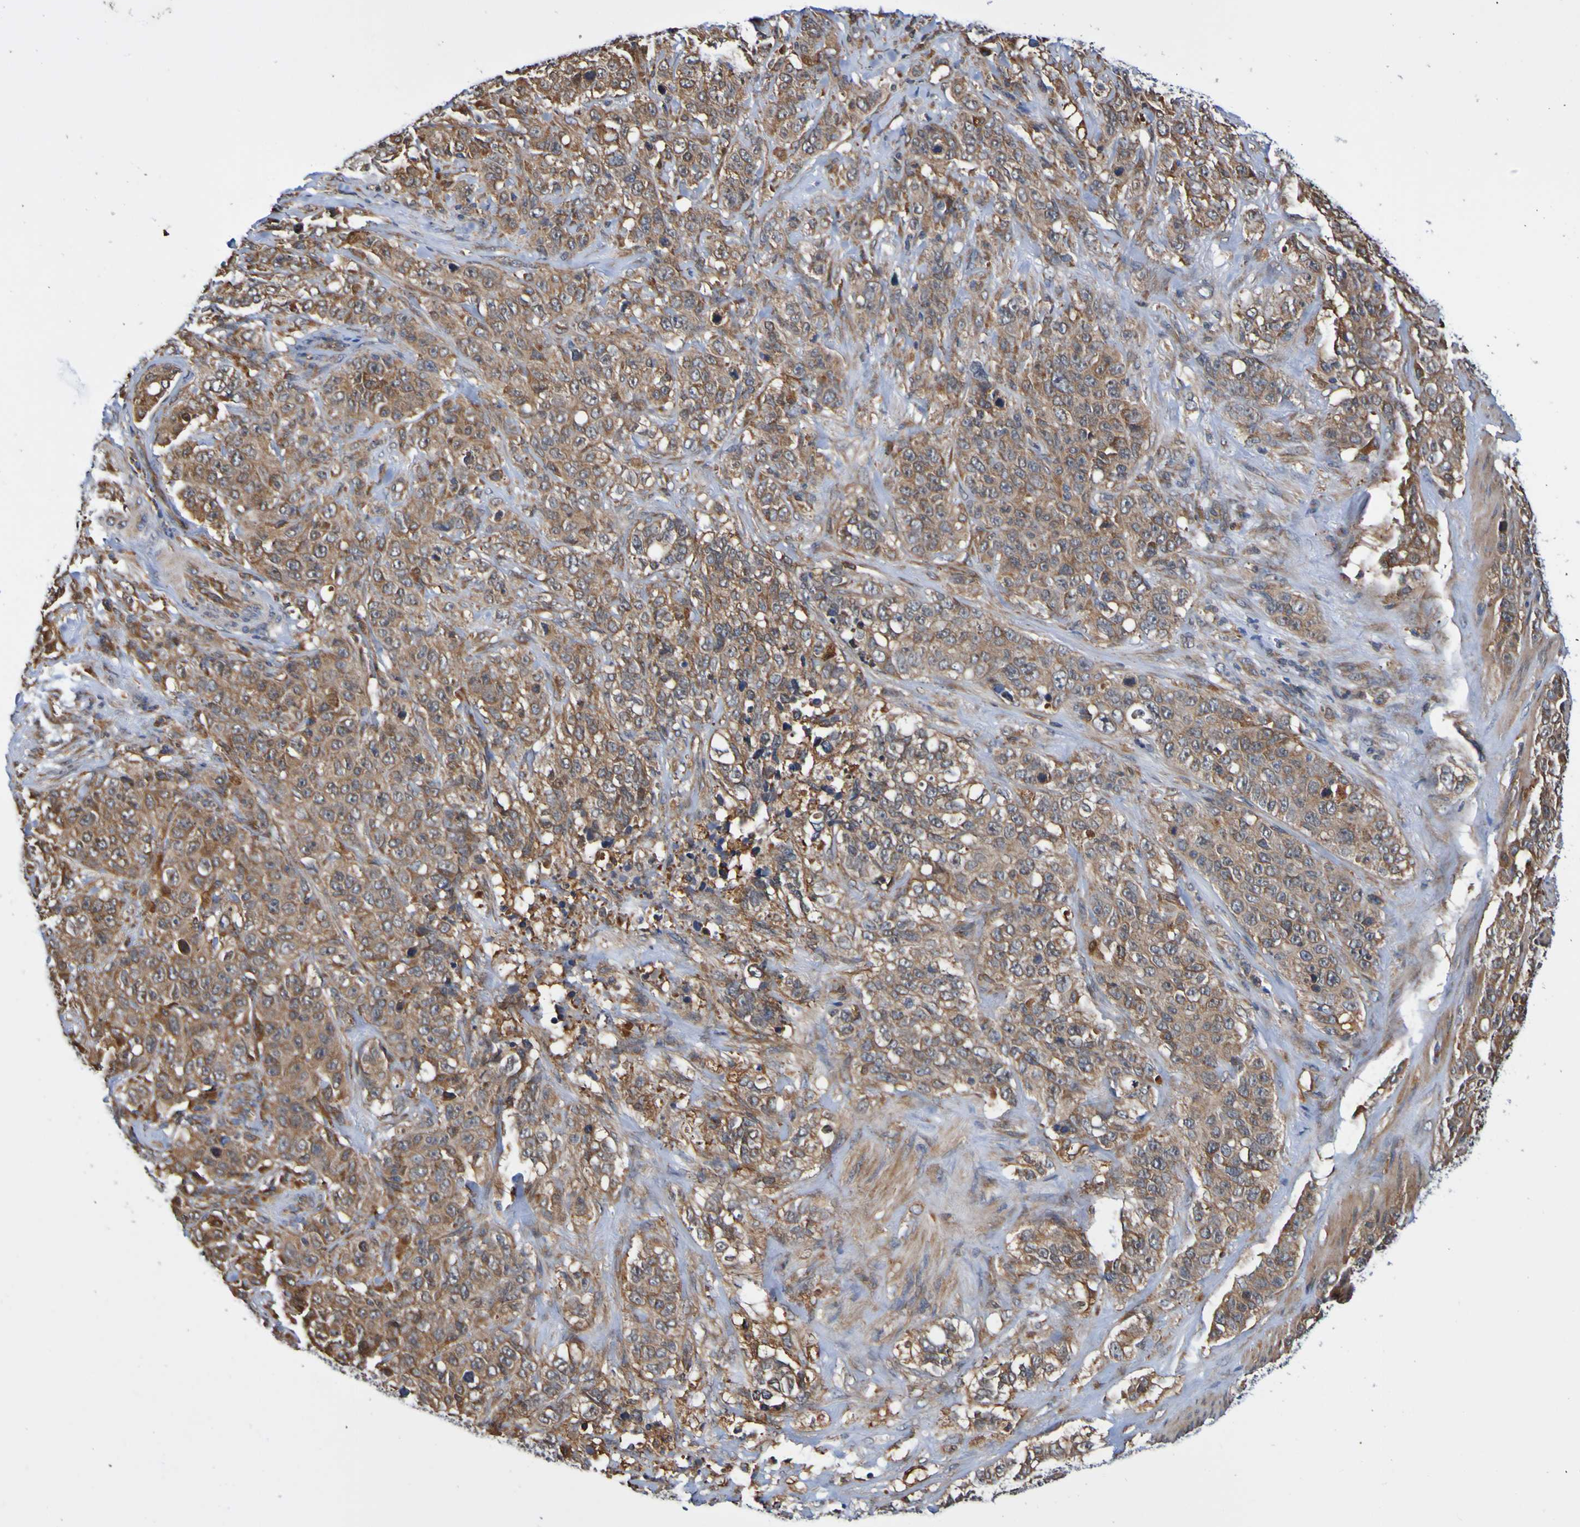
{"staining": {"intensity": "moderate", "quantity": ">75%", "location": "cytoplasmic/membranous"}, "tissue": "stomach cancer", "cell_type": "Tumor cells", "image_type": "cancer", "snomed": [{"axis": "morphology", "description": "Adenocarcinoma, NOS"}, {"axis": "topography", "description": "Stomach"}], "caption": "Immunohistochemistry (IHC) of adenocarcinoma (stomach) demonstrates medium levels of moderate cytoplasmic/membranous positivity in about >75% of tumor cells.", "gene": "AXIN1", "patient": {"sex": "male", "age": 48}}